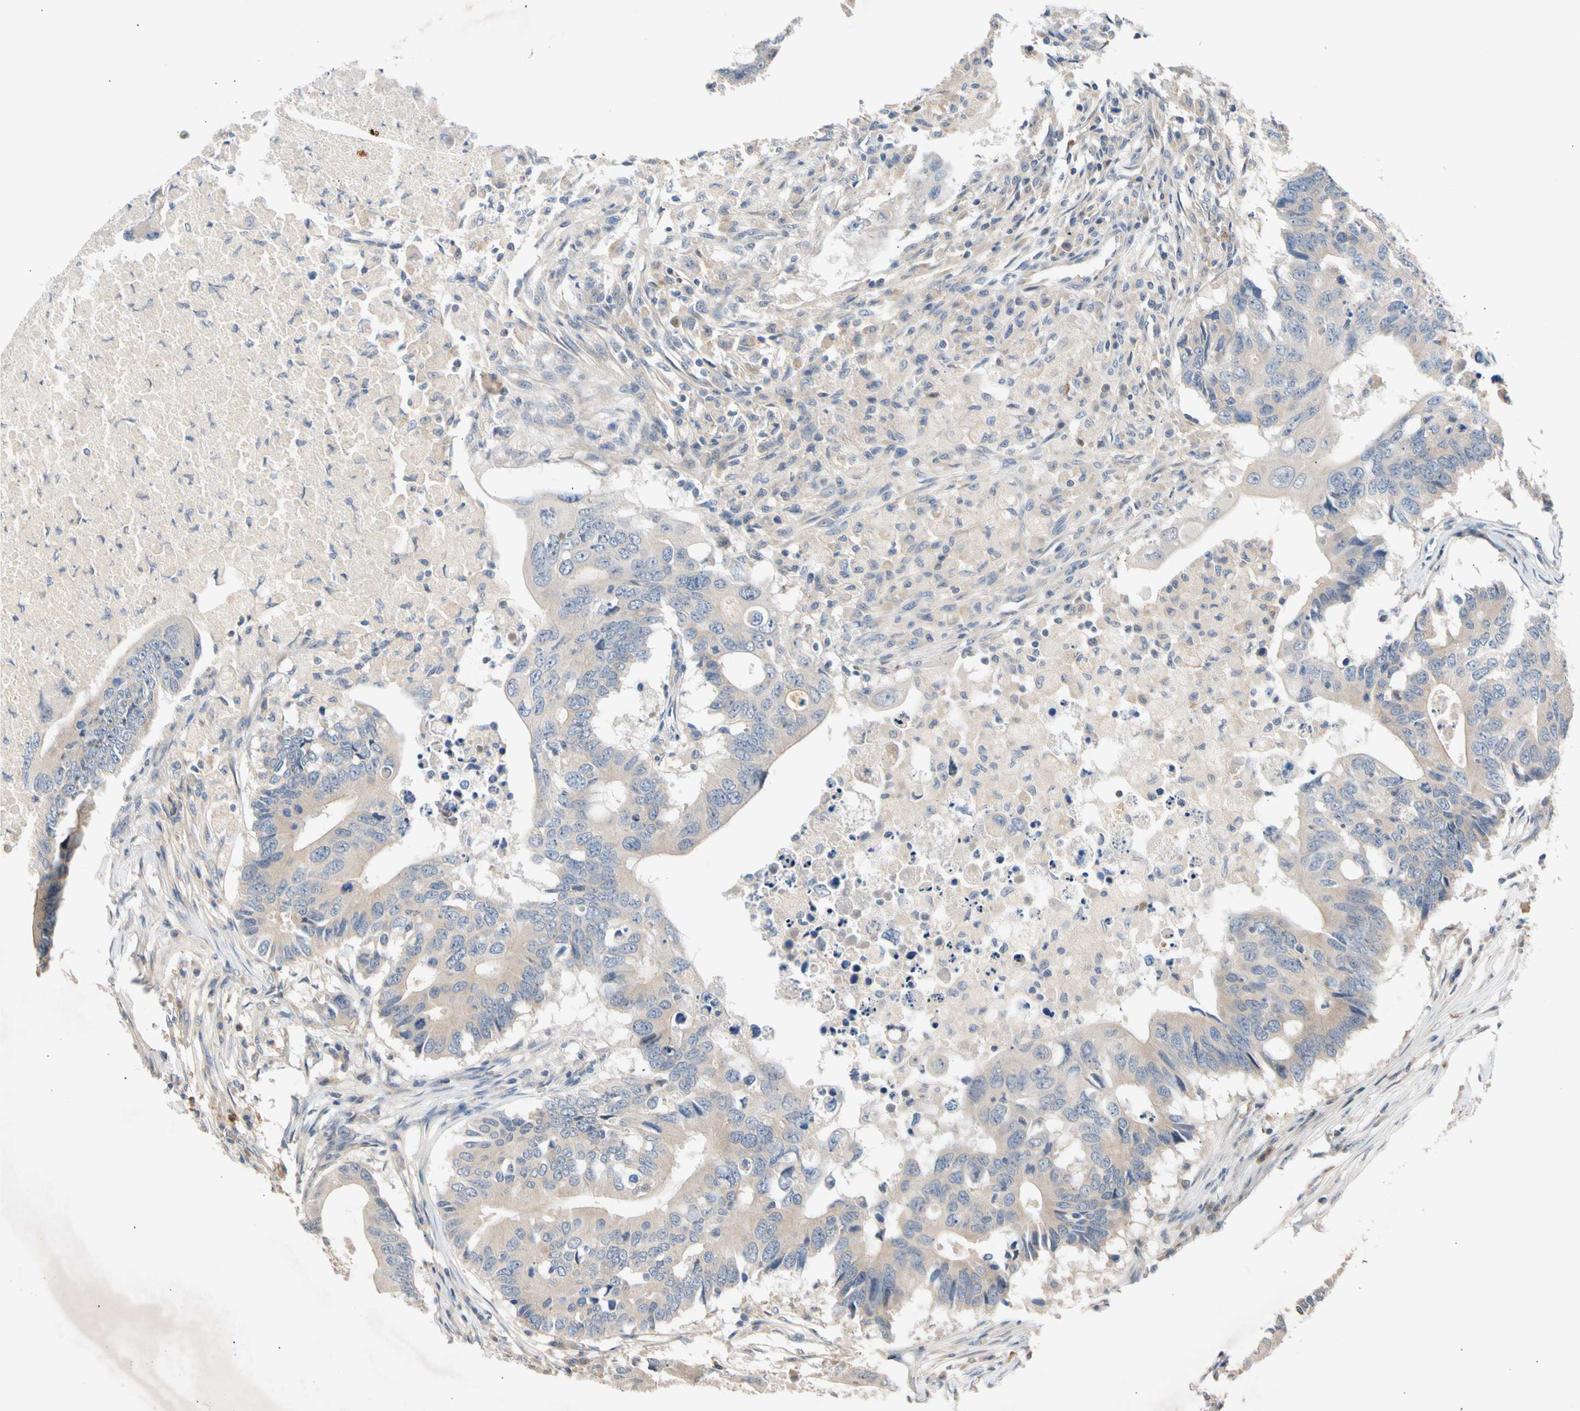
{"staining": {"intensity": "weak", "quantity": "25%-75%", "location": "cytoplasmic/membranous"}, "tissue": "colorectal cancer", "cell_type": "Tumor cells", "image_type": "cancer", "snomed": [{"axis": "morphology", "description": "Adenocarcinoma, NOS"}, {"axis": "topography", "description": "Colon"}], "caption": "Colorectal cancer stained with DAB immunohistochemistry reveals low levels of weak cytoplasmic/membranous expression in about 25%-75% of tumor cells. (Stains: DAB (3,3'-diaminobenzidine) in brown, nuclei in blue, Microscopy: brightfield microscopy at high magnification).", "gene": "CNST", "patient": {"sex": "male", "age": 71}}